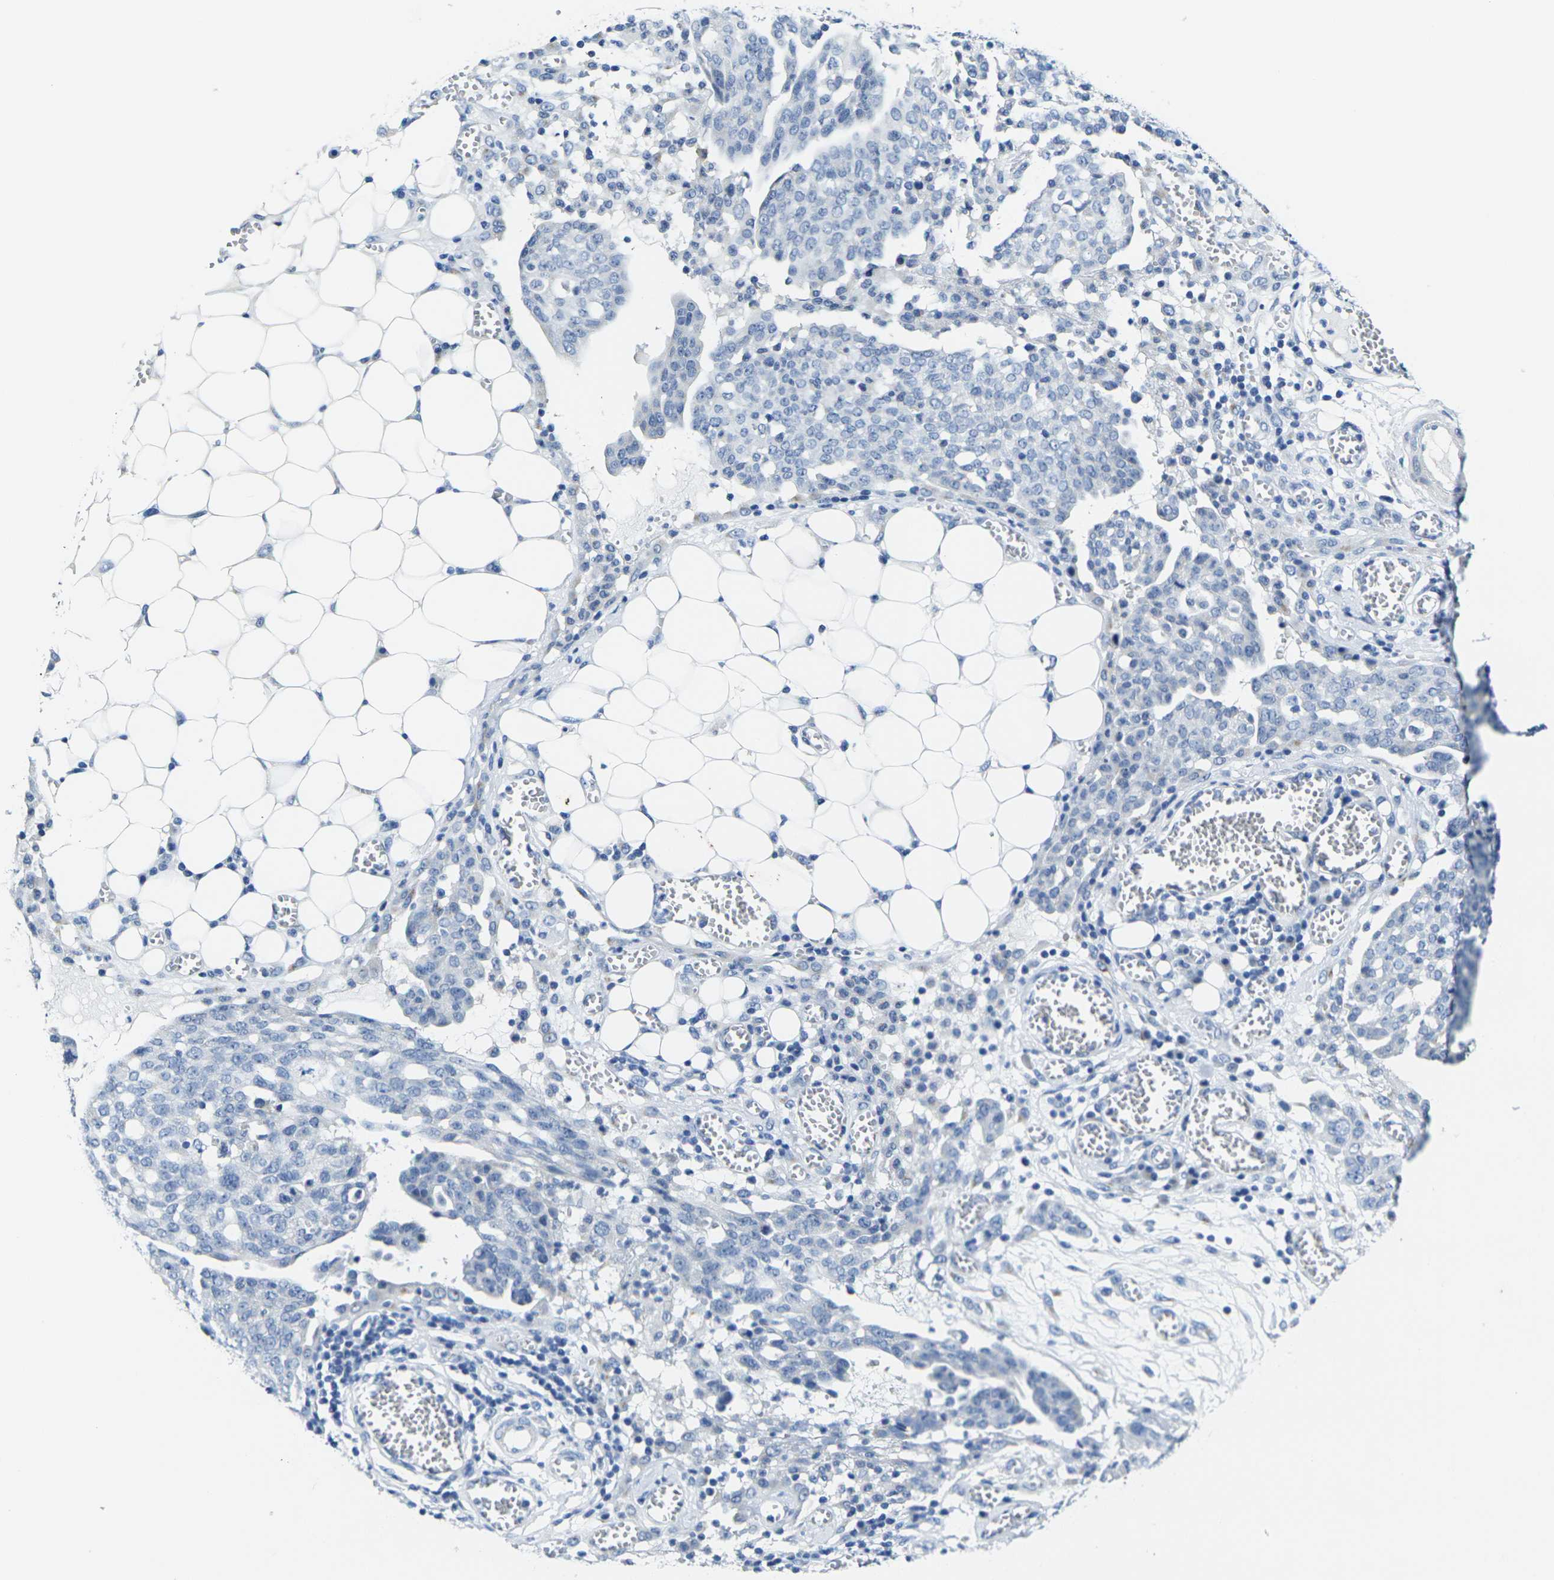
{"staining": {"intensity": "negative", "quantity": "none", "location": "none"}, "tissue": "ovarian cancer", "cell_type": "Tumor cells", "image_type": "cancer", "snomed": [{"axis": "morphology", "description": "Cystadenocarcinoma, serous, NOS"}, {"axis": "topography", "description": "Soft tissue"}, {"axis": "topography", "description": "Ovary"}], "caption": "A high-resolution photomicrograph shows immunohistochemistry staining of ovarian cancer, which exhibits no significant staining in tumor cells.", "gene": "CRK", "patient": {"sex": "female", "age": 57}}